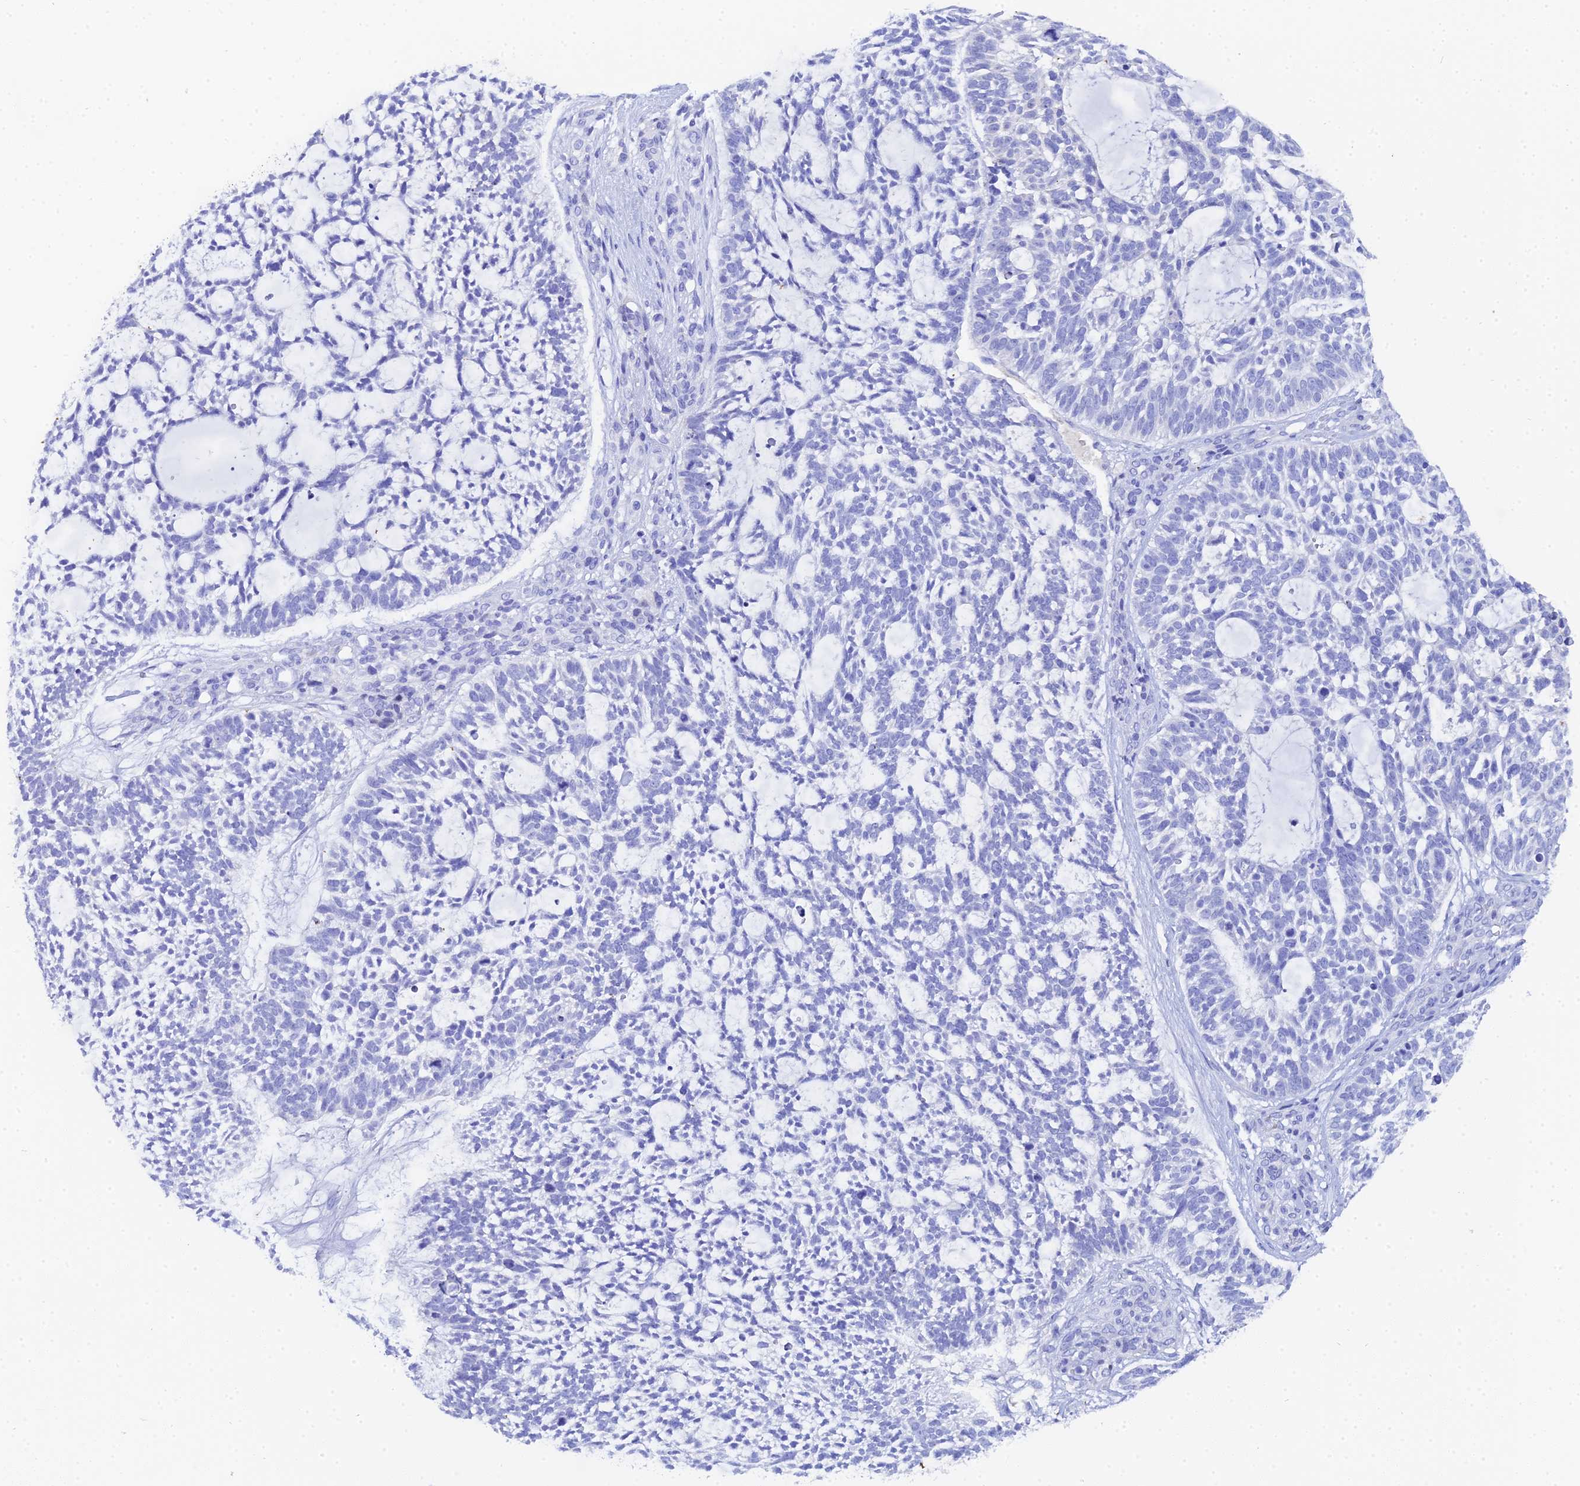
{"staining": {"intensity": "negative", "quantity": "none", "location": "none"}, "tissue": "skin cancer", "cell_type": "Tumor cells", "image_type": "cancer", "snomed": [{"axis": "morphology", "description": "Basal cell carcinoma"}, {"axis": "topography", "description": "Skin"}], "caption": "An IHC photomicrograph of basal cell carcinoma (skin) is shown. There is no staining in tumor cells of basal cell carcinoma (skin).", "gene": "CELA3A", "patient": {"sex": "male", "age": 88}}